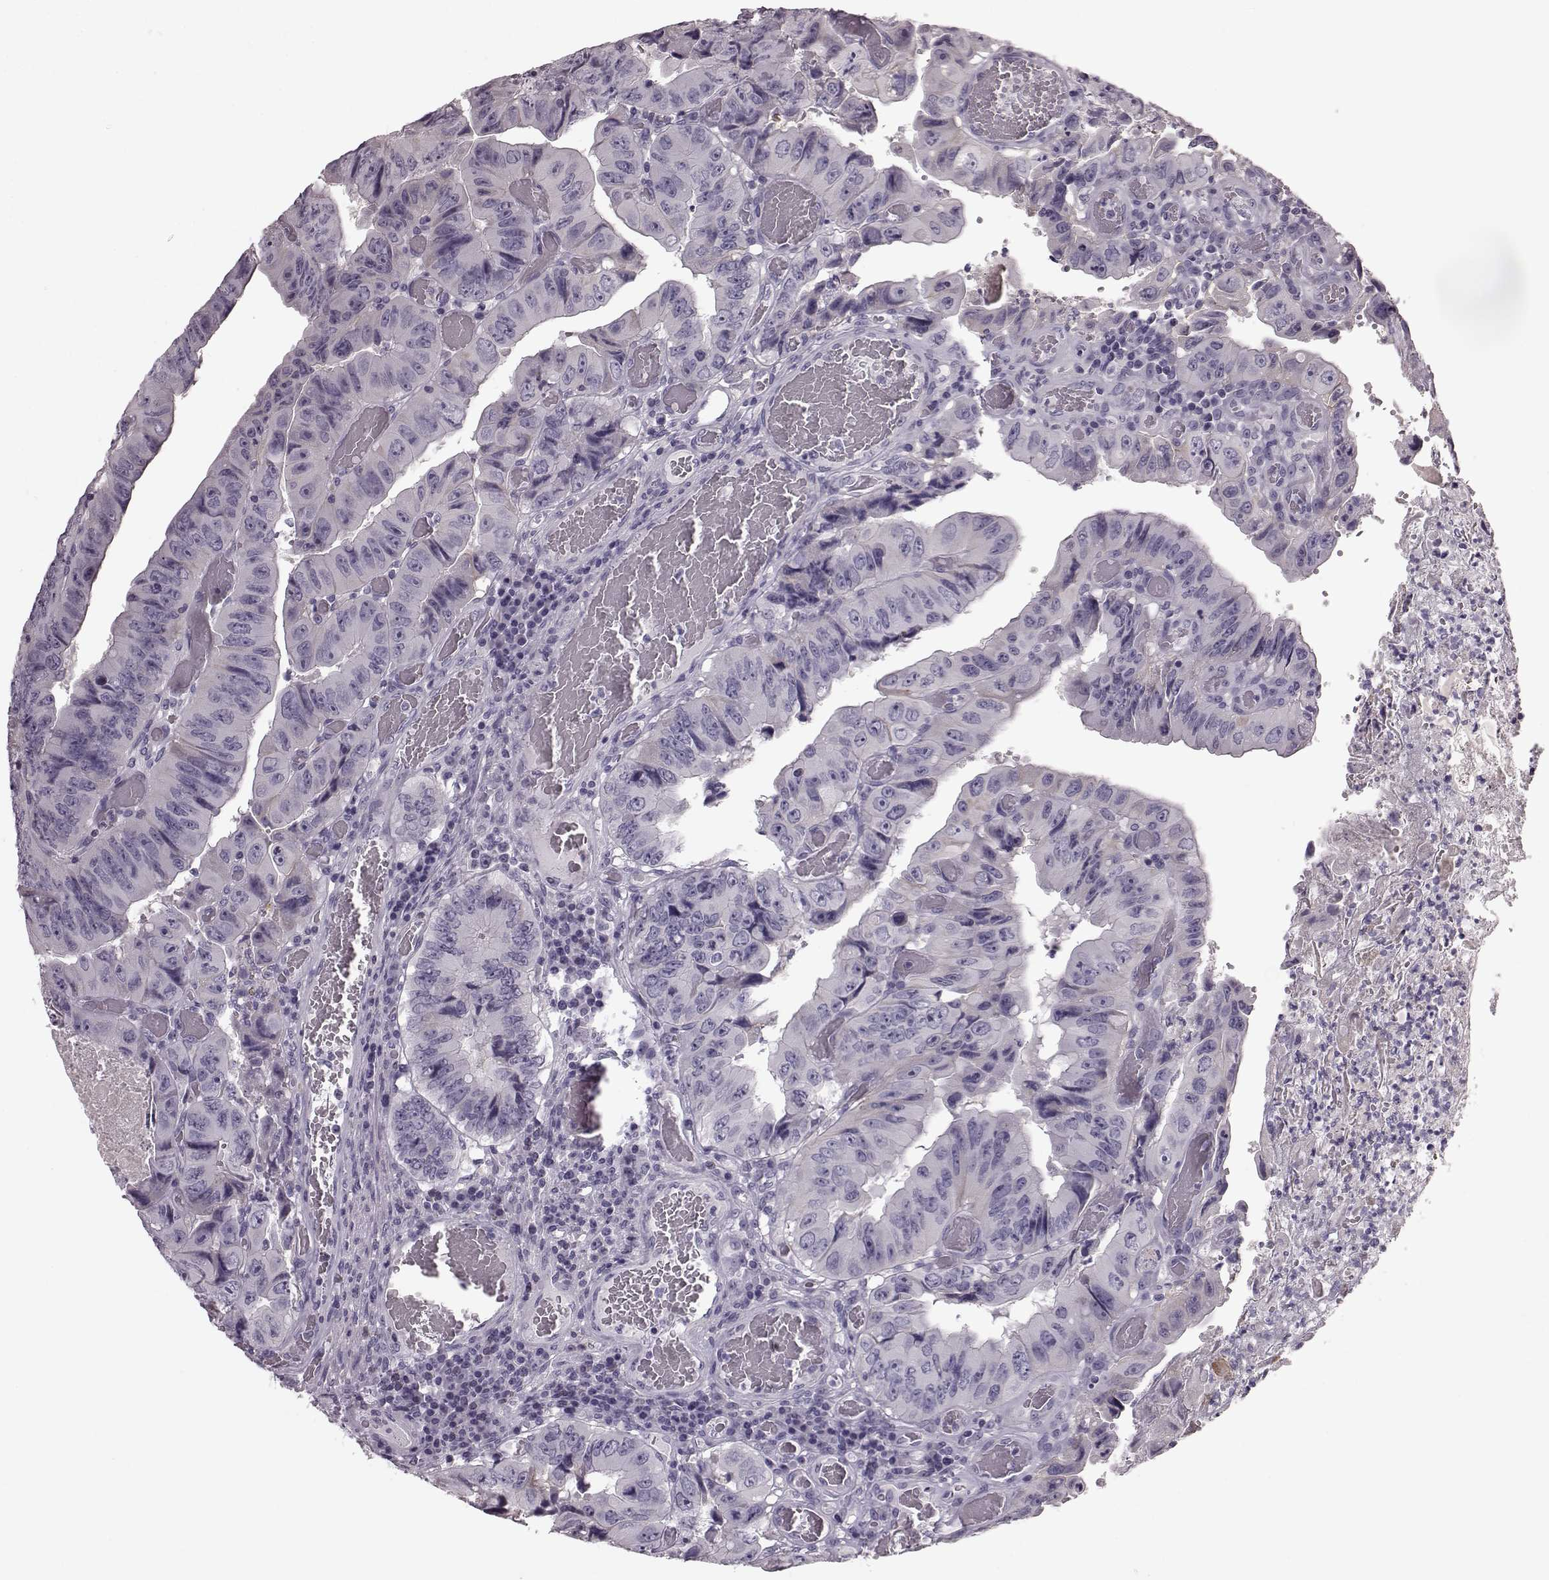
{"staining": {"intensity": "negative", "quantity": "none", "location": "none"}, "tissue": "colorectal cancer", "cell_type": "Tumor cells", "image_type": "cancer", "snomed": [{"axis": "morphology", "description": "Adenocarcinoma, NOS"}, {"axis": "topography", "description": "Colon"}], "caption": "Protein analysis of colorectal adenocarcinoma reveals no significant staining in tumor cells.", "gene": "CRYBA2", "patient": {"sex": "female", "age": 84}}